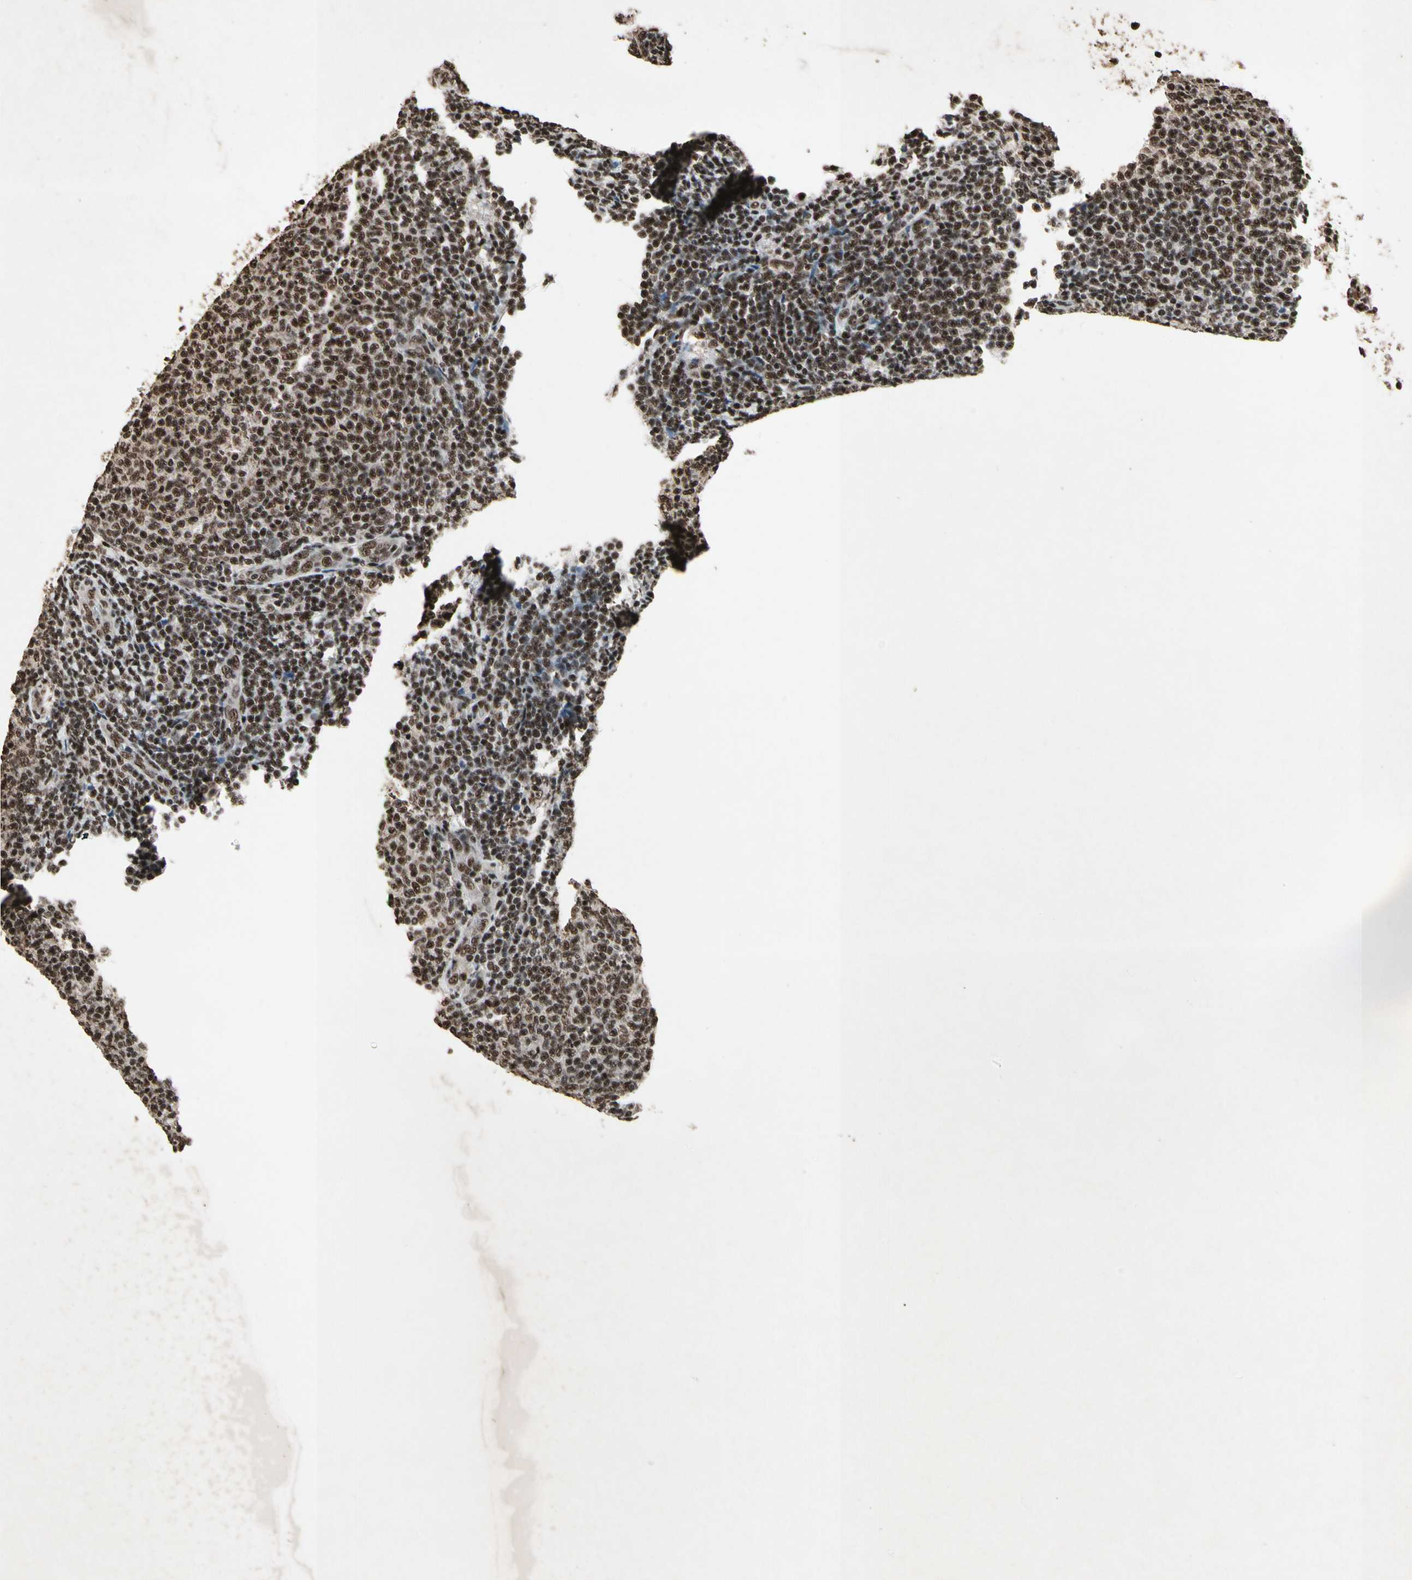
{"staining": {"intensity": "strong", "quantity": ">75%", "location": "nuclear"}, "tissue": "lymphoma", "cell_type": "Tumor cells", "image_type": "cancer", "snomed": [{"axis": "morphology", "description": "Malignant lymphoma, non-Hodgkin's type, Low grade"}, {"axis": "topography", "description": "Lymph node"}], "caption": "Malignant lymphoma, non-Hodgkin's type (low-grade) stained with a protein marker reveals strong staining in tumor cells.", "gene": "TBX2", "patient": {"sex": "male", "age": 66}}